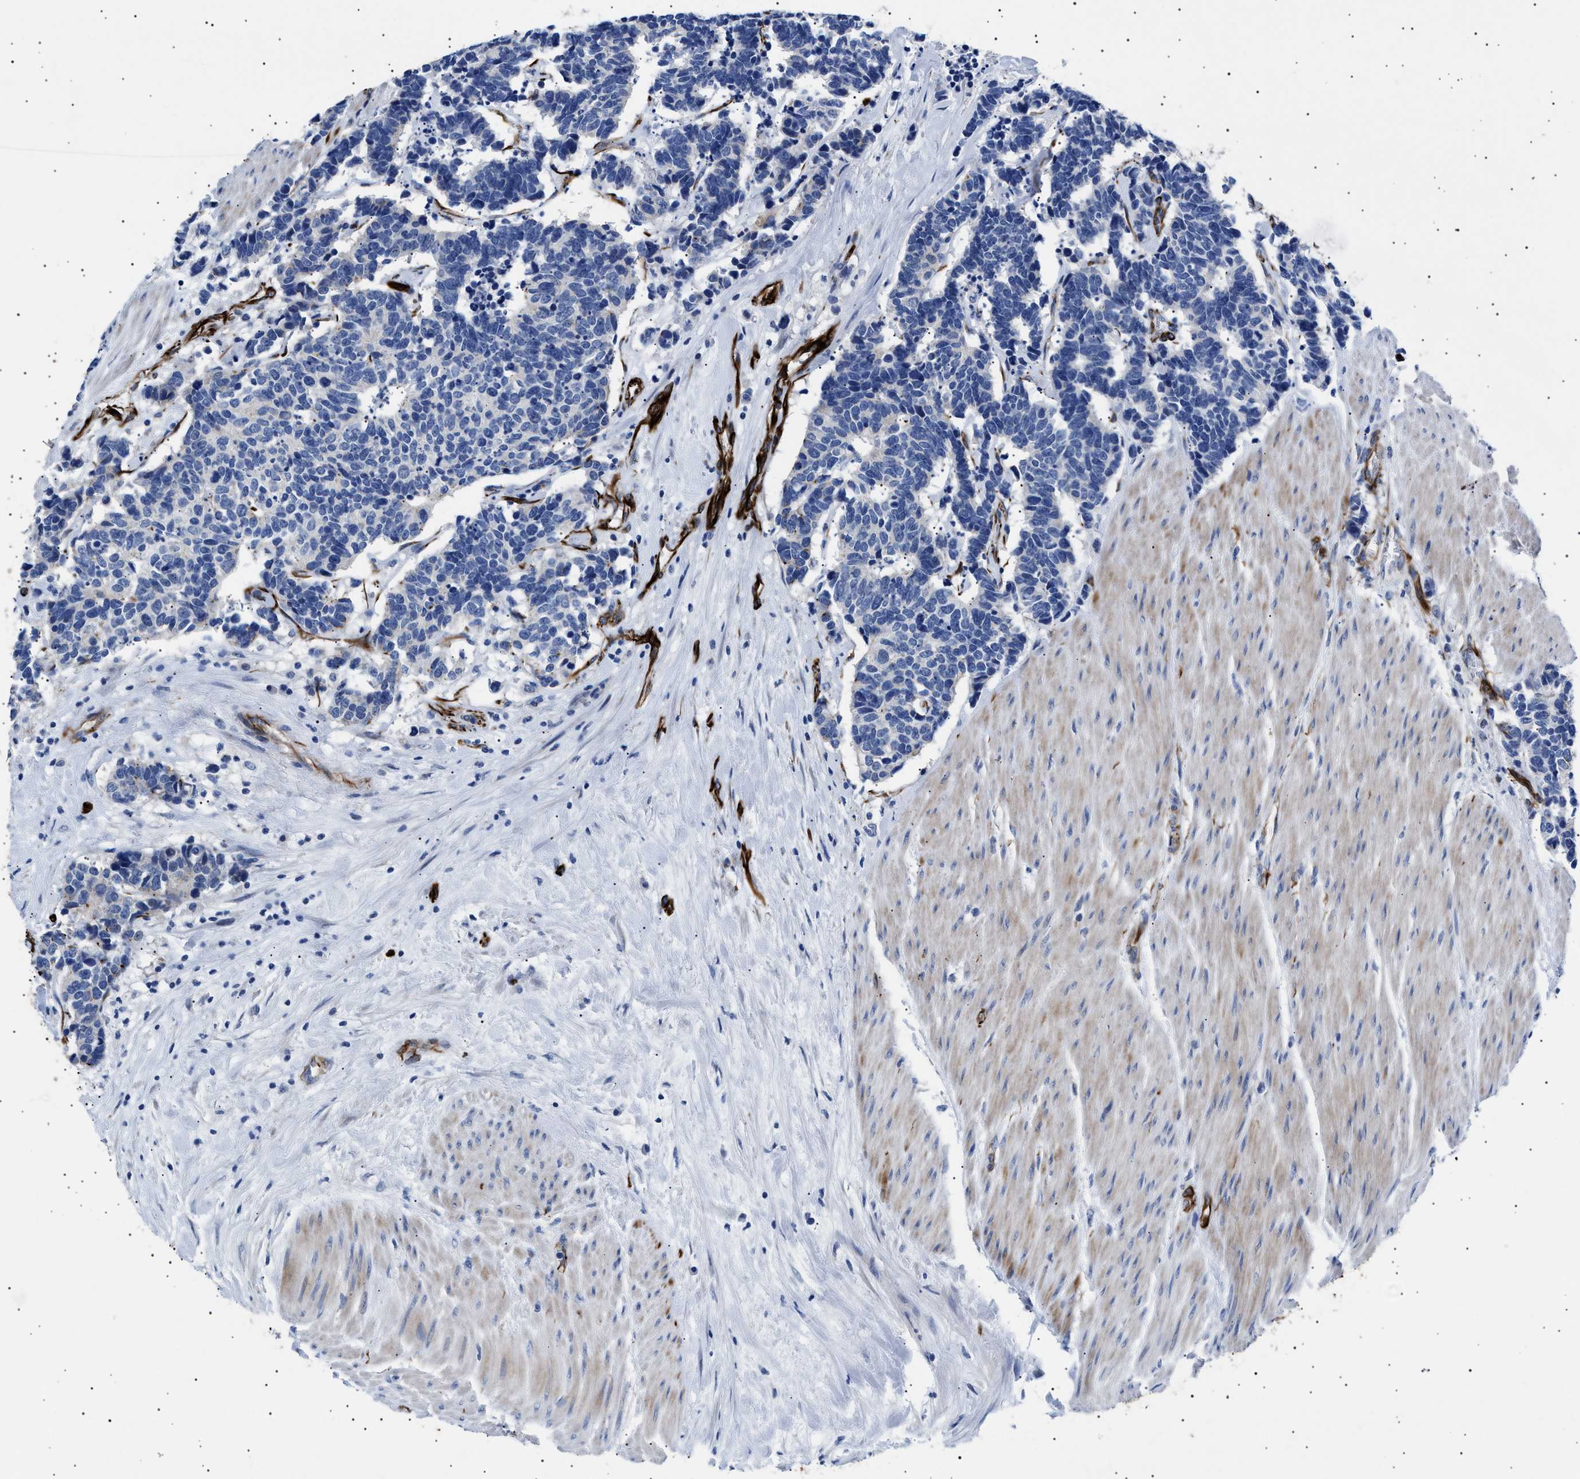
{"staining": {"intensity": "negative", "quantity": "none", "location": "none"}, "tissue": "carcinoid", "cell_type": "Tumor cells", "image_type": "cancer", "snomed": [{"axis": "morphology", "description": "Carcinoma, NOS"}, {"axis": "morphology", "description": "Carcinoid, malignant, NOS"}, {"axis": "topography", "description": "Urinary bladder"}], "caption": "A high-resolution photomicrograph shows IHC staining of carcinoma, which exhibits no significant positivity in tumor cells.", "gene": "OLFML2A", "patient": {"sex": "male", "age": 57}}